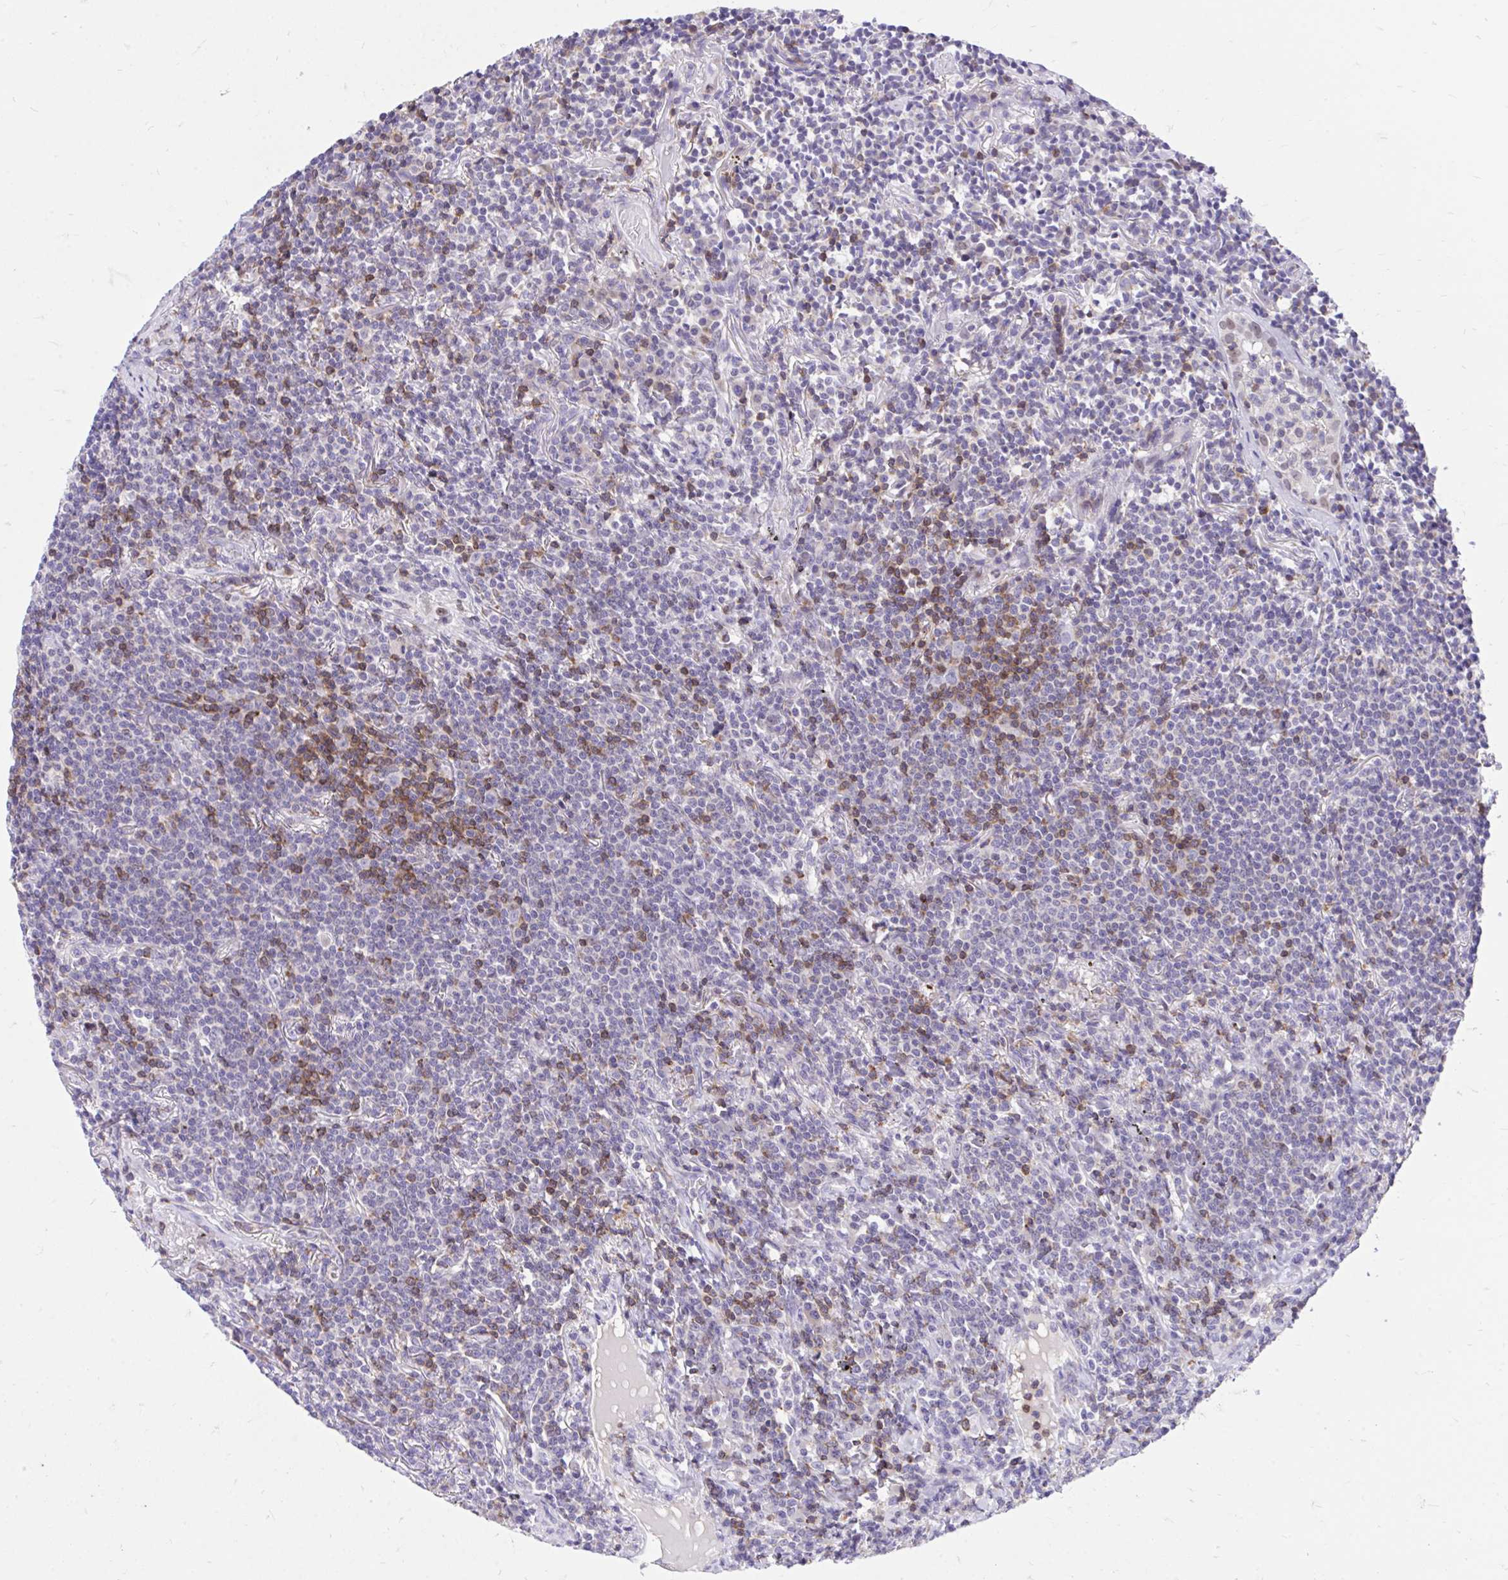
{"staining": {"intensity": "negative", "quantity": "none", "location": "none"}, "tissue": "lymphoma", "cell_type": "Tumor cells", "image_type": "cancer", "snomed": [{"axis": "morphology", "description": "Malignant lymphoma, non-Hodgkin's type, Low grade"}, {"axis": "topography", "description": "Lung"}], "caption": "Tumor cells show no significant protein staining in lymphoma.", "gene": "CXCL8", "patient": {"sex": "female", "age": 71}}